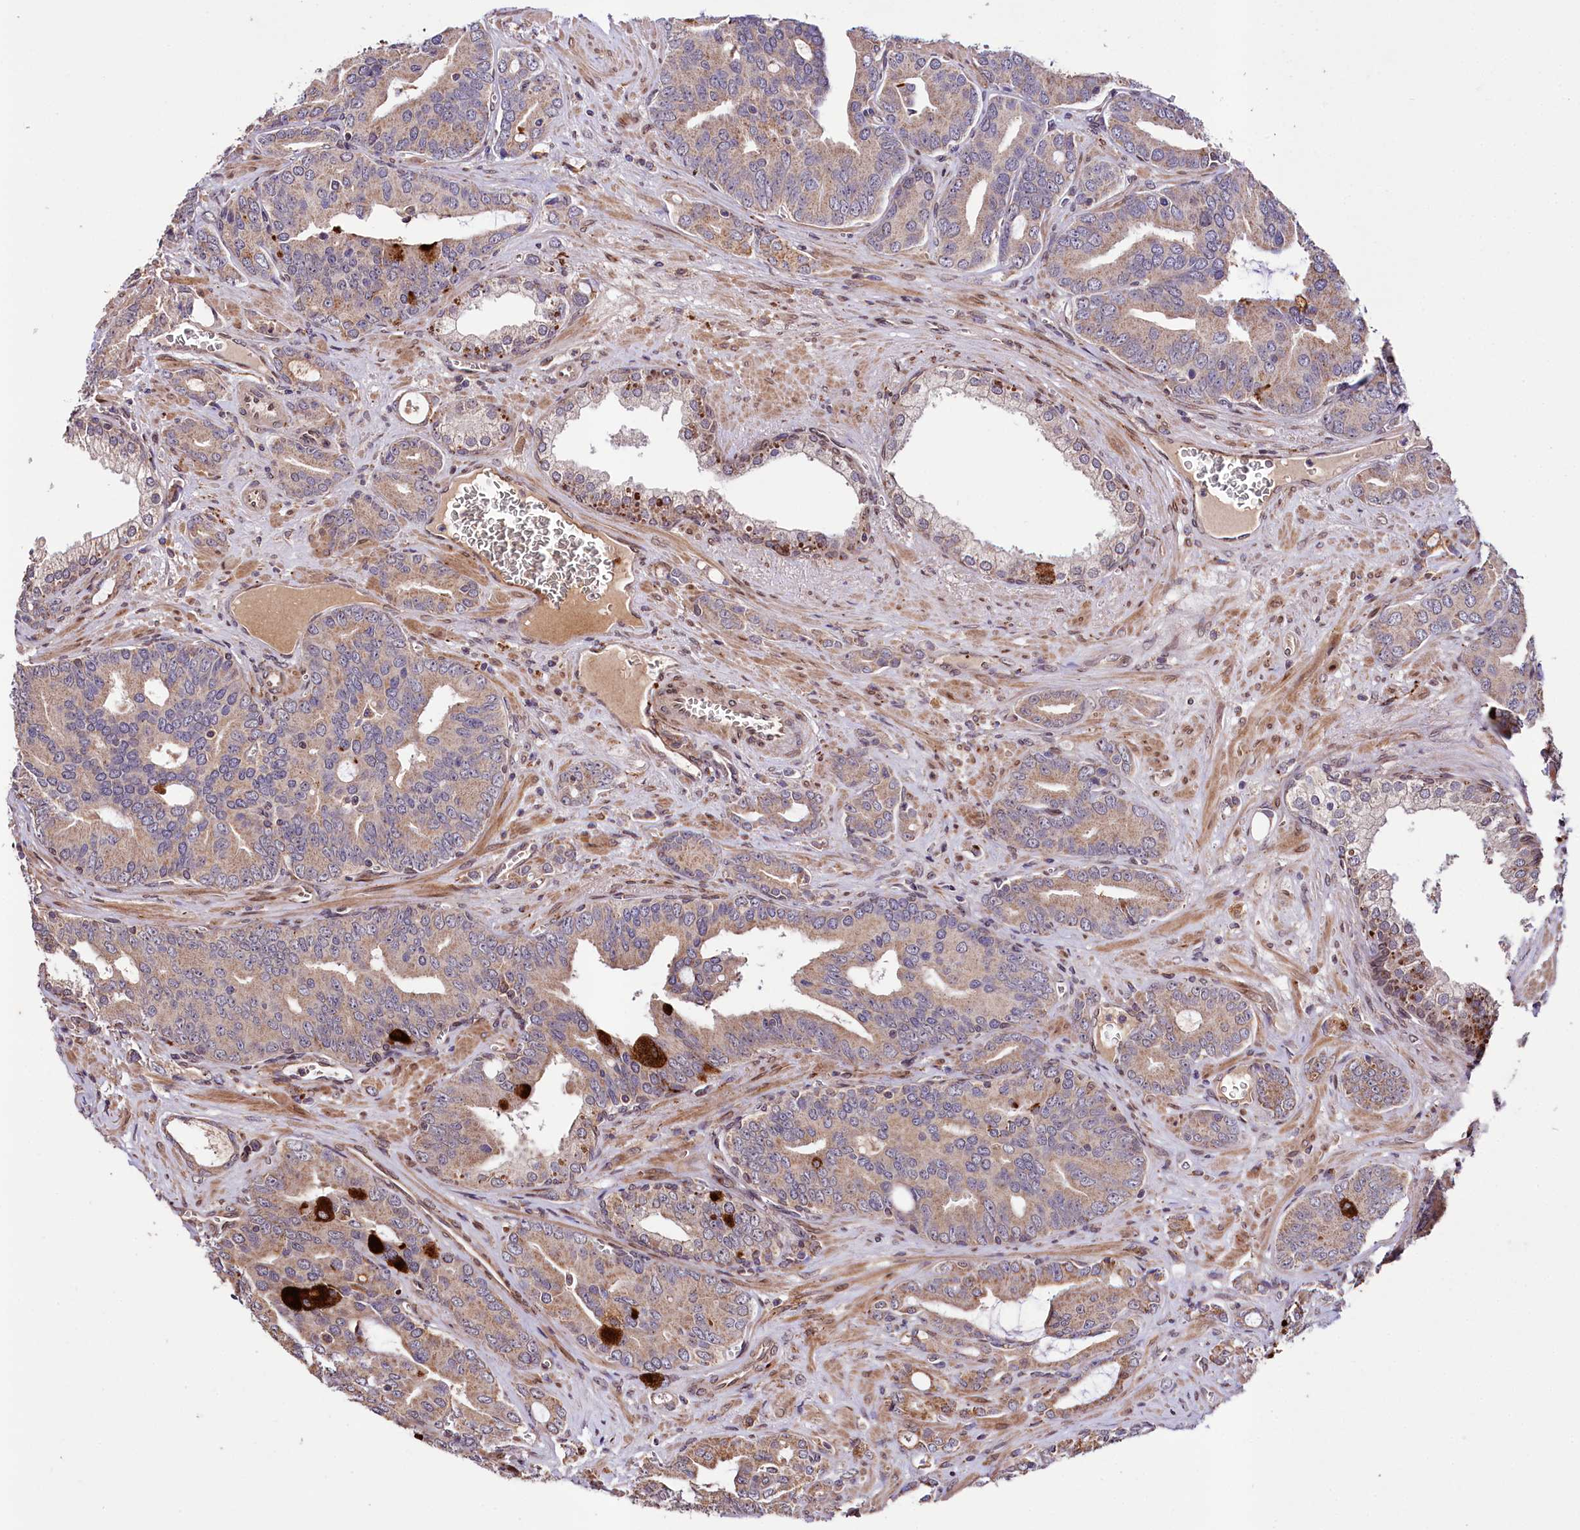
{"staining": {"intensity": "weak", "quantity": ">75%", "location": "cytoplasmic/membranous"}, "tissue": "prostate cancer", "cell_type": "Tumor cells", "image_type": "cancer", "snomed": [{"axis": "morphology", "description": "Adenocarcinoma, High grade"}, {"axis": "topography", "description": "Prostate"}], "caption": "Immunohistochemistry (DAB) staining of prostate cancer (adenocarcinoma (high-grade)) demonstrates weak cytoplasmic/membranous protein staining in about >75% of tumor cells.", "gene": "ZNF226", "patient": {"sex": "male", "age": 72}}